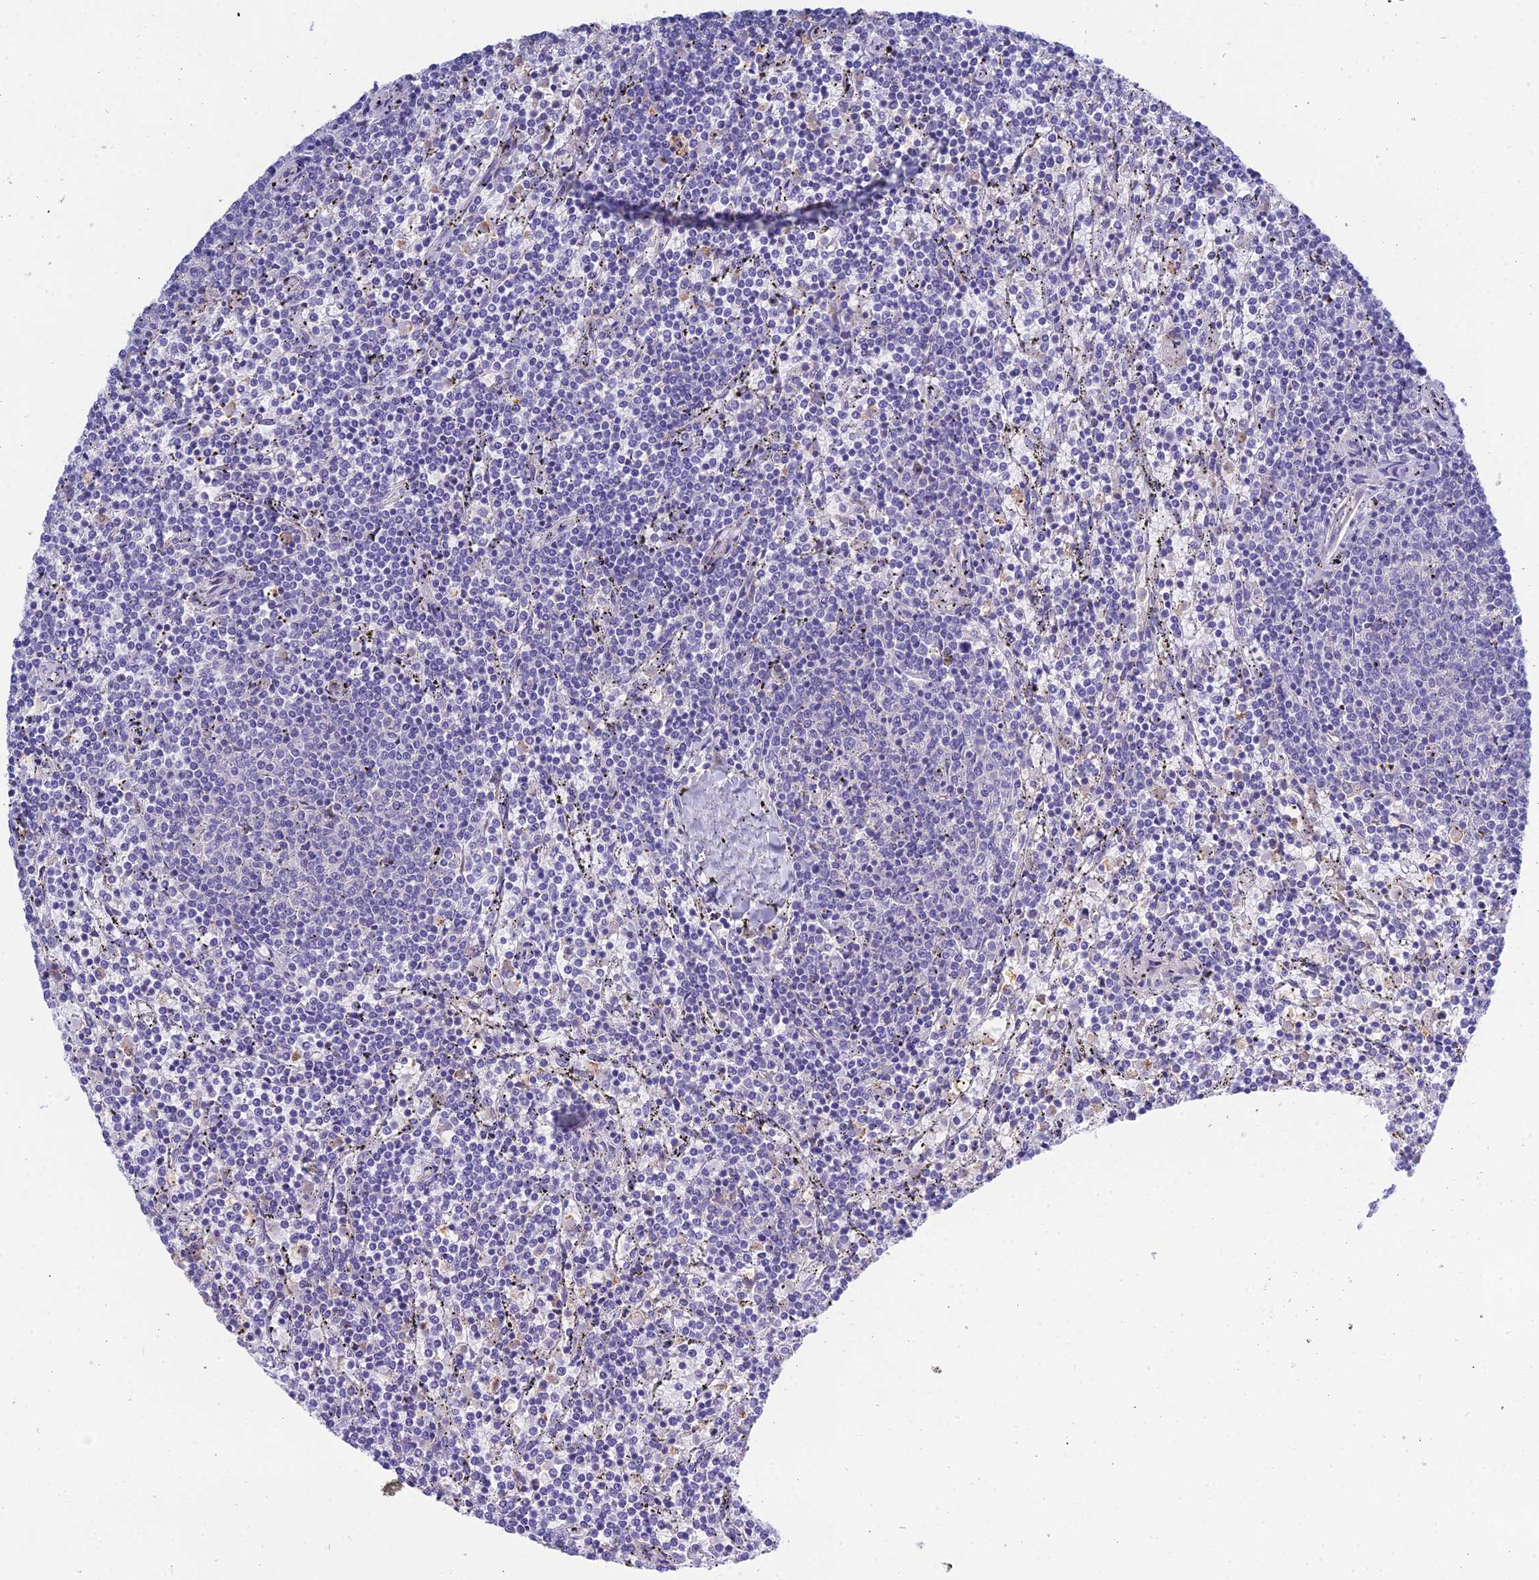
{"staining": {"intensity": "negative", "quantity": "none", "location": "none"}, "tissue": "lymphoma", "cell_type": "Tumor cells", "image_type": "cancer", "snomed": [{"axis": "morphology", "description": "Malignant lymphoma, non-Hodgkin's type, Low grade"}, {"axis": "topography", "description": "Spleen"}], "caption": "Tumor cells show no significant protein expression in malignant lymphoma, non-Hodgkin's type (low-grade). (Stains: DAB IHC with hematoxylin counter stain, Microscopy: brightfield microscopy at high magnification).", "gene": "KIAA0408", "patient": {"sex": "female", "age": 50}}